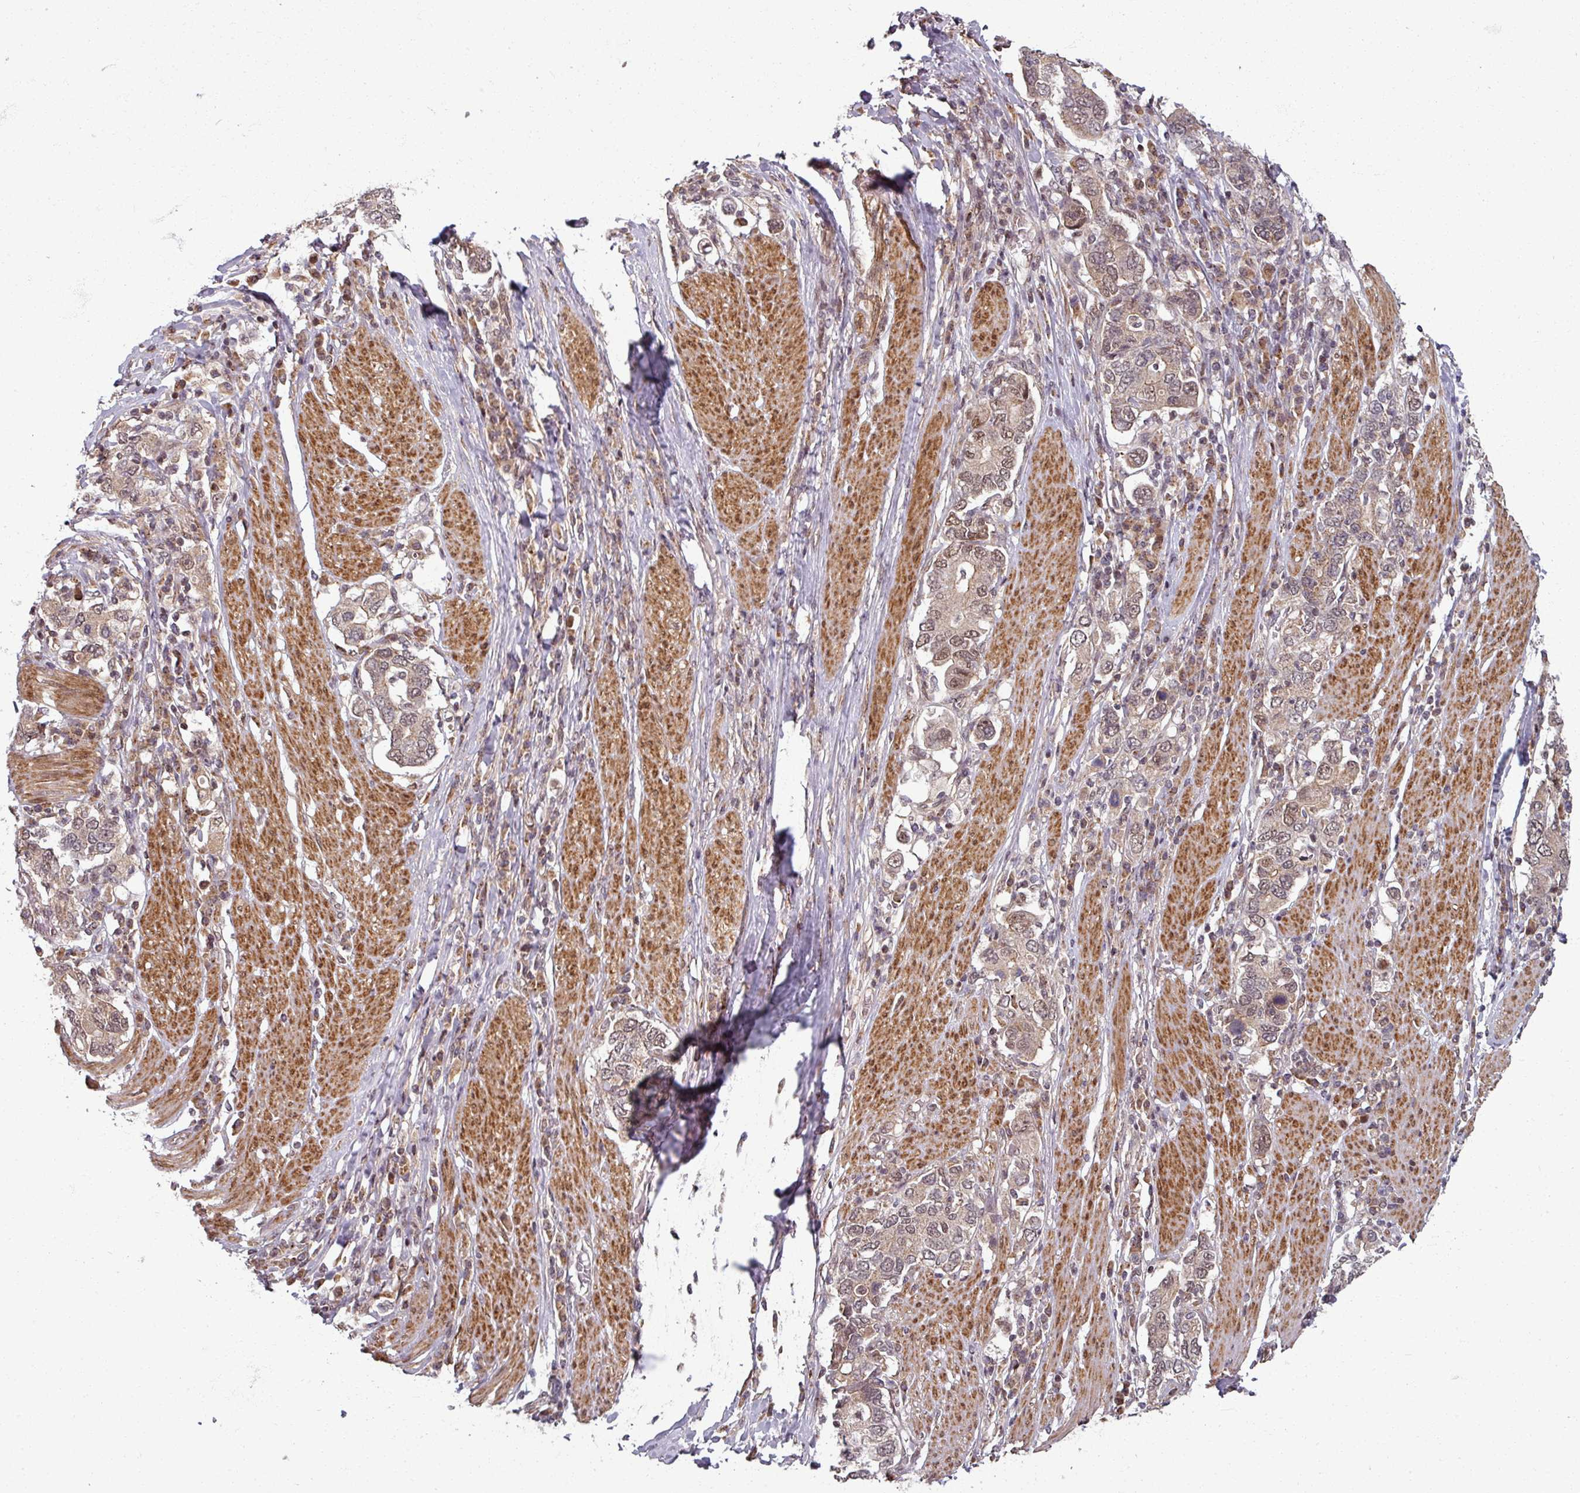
{"staining": {"intensity": "weak", "quantity": ">75%", "location": "cytoplasmic/membranous,nuclear"}, "tissue": "stomach cancer", "cell_type": "Tumor cells", "image_type": "cancer", "snomed": [{"axis": "morphology", "description": "Adenocarcinoma, NOS"}, {"axis": "topography", "description": "Stomach, upper"}, {"axis": "topography", "description": "Stomach"}], "caption": "Stomach cancer (adenocarcinoma) tissue demonstrates weak cytoplasmic/membranous and nuclear staining in about >75% of tumor cells", "gene": "SWI5", "patient": {"sex": "male", "age": 62}}